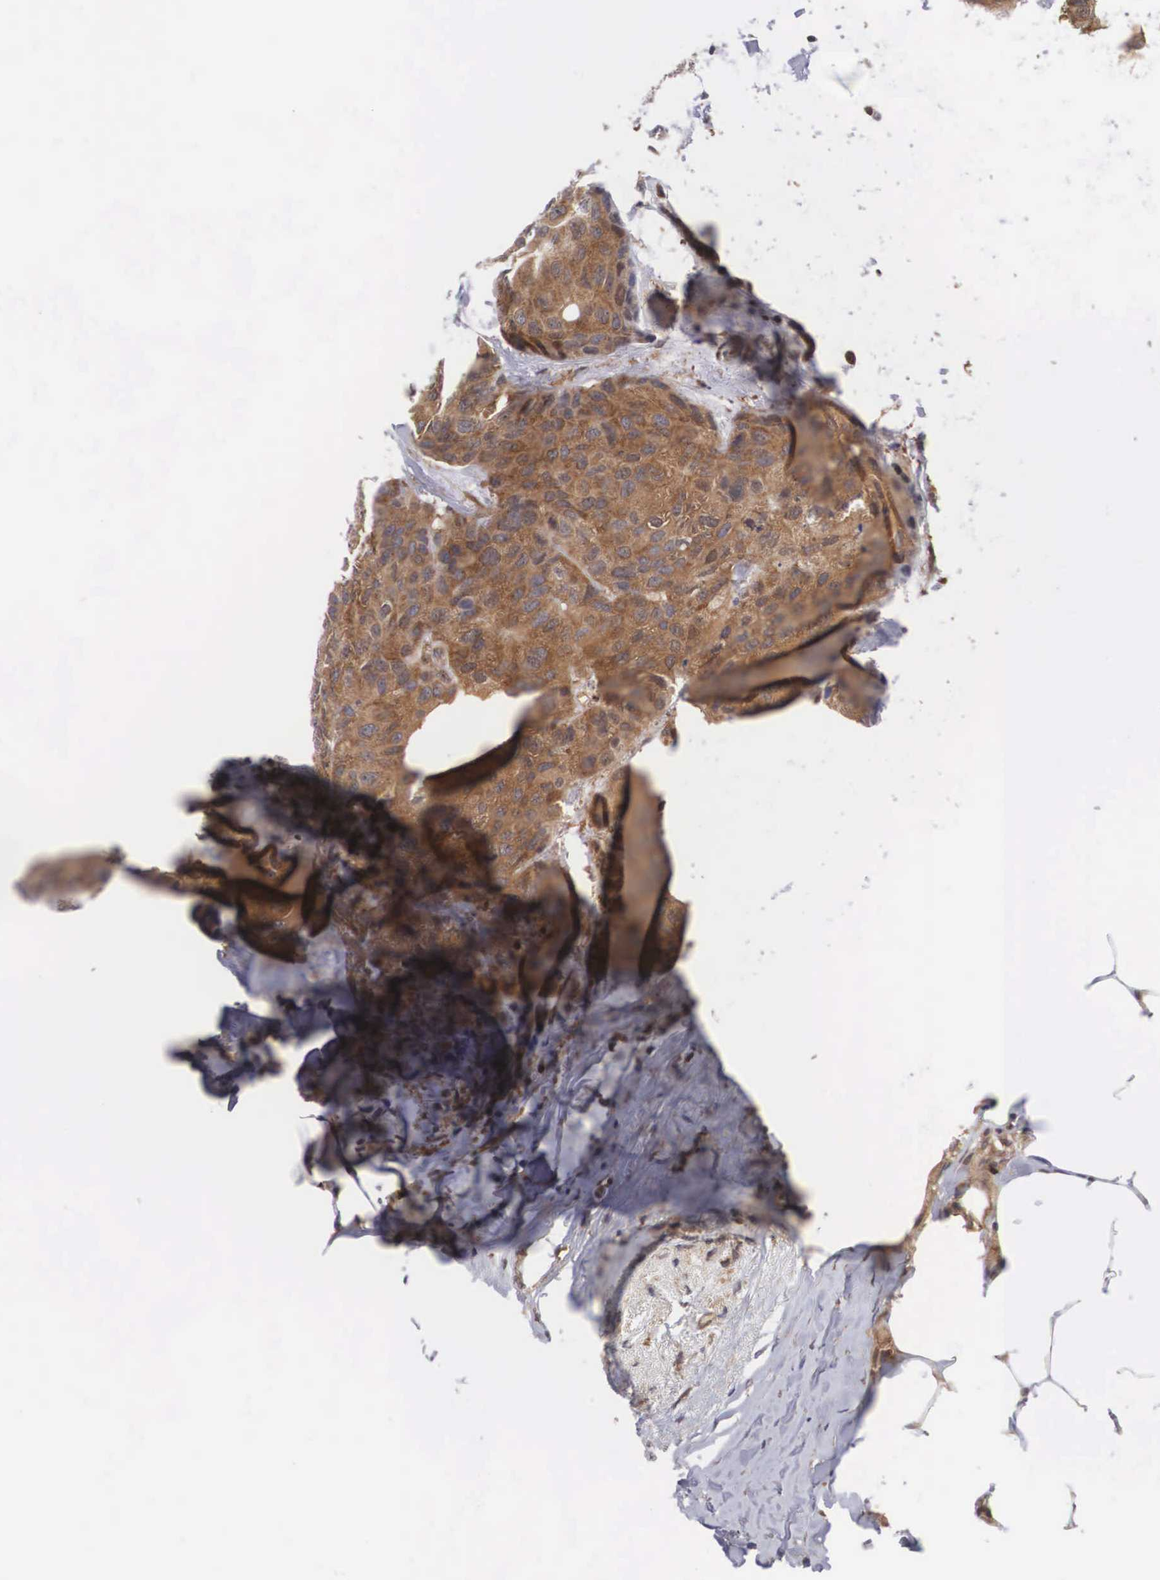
{"staining": {"intensity": "moderate", "quantity": ">75%", "location": "cytoplasmic/membranous"}, "tissue": "breast cancer", "cell_type": "Tumor cells", "image_type": "cancer", "snomed": [{"axis": "morphology", "description": "Duct carcinoma"}, {"axis": "topography", "description": "Breast"}], "caption": "Intraductal carcinoma (breast) was stained to show a protein in brown. There is medium levels of moderate cytoplasmic/membranous expression in about >75% of tumor cells.", "gene": "ADSL", "patient": {"sex": "female", "age": 68}}